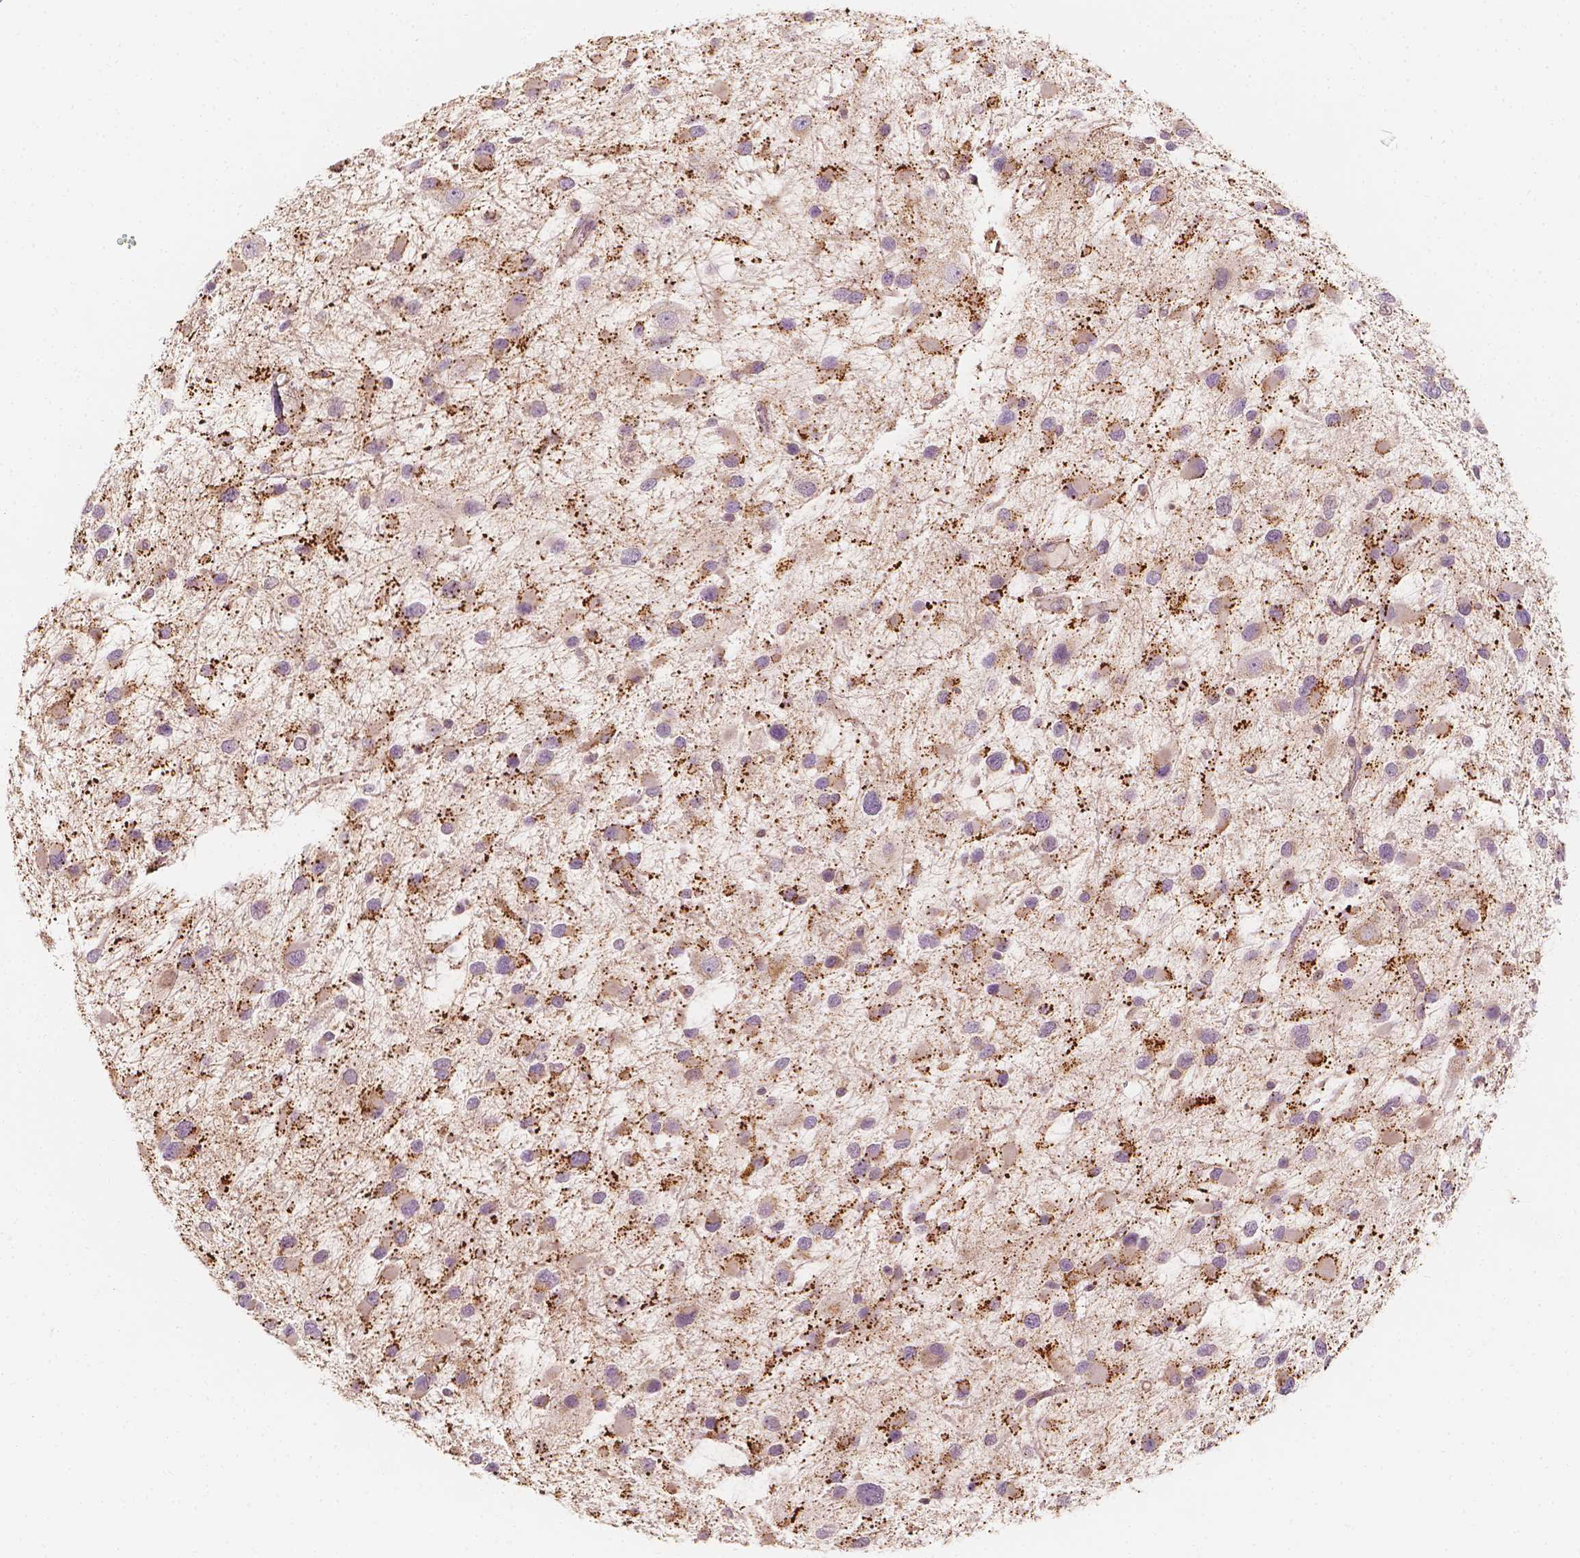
{"staining": {"intensity": "strong", "quantity": "<25%", "location": "cytoplasmic/membranous"}, "tissue": "glioma", "cell_type": "Tumor cells", "image_type": "cancer", "snomed": [{"axis": "morphology", "description": "Glioma, malignant, Low grade"}, {"axis": "topography", "description": "Brain"}], "caption": "Strong cytoplasmic/membranous expression for a protein is present in approximately <25% of tumor cells of glioma using immunohistochemistry.", "gene": "SHPK", "patient": {"sex": "female", "age": 32}}